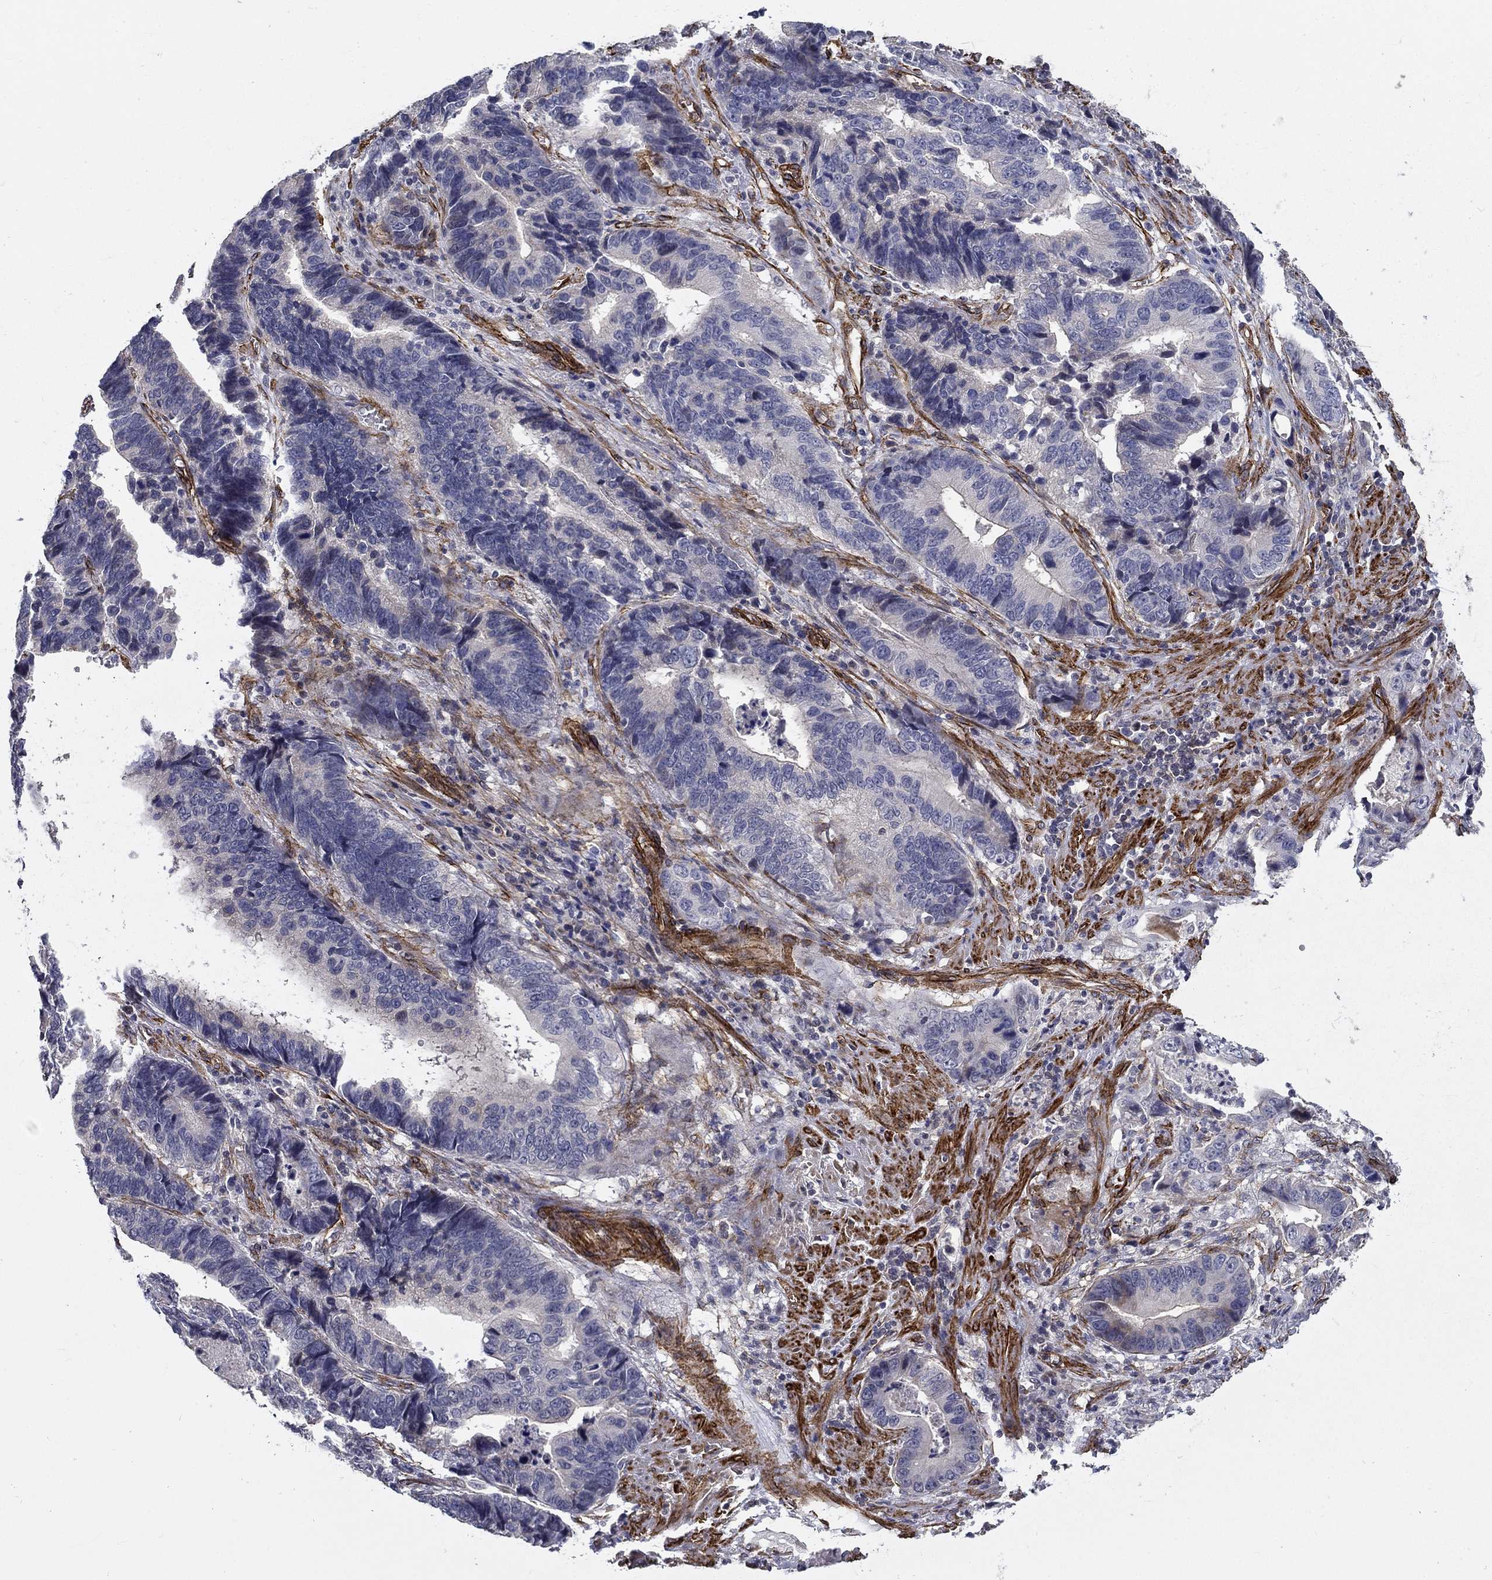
{"staining": {"intensity": "negative", "quantity": "none", "location": "none"}, "tissue": "stomach cancer", "cell_type": "Tumor cells", "image_type": "cancer", "snomed": [{"axis": "morphology", "description": "Adenocarcinoma, NOS"}, {"axis": "topography", "description": "Stomach"}], "caption": "High power microscopy image of an immunohistochemistry (IHC) micrograph of stomach adenocarcinoma, revealing no significant staining in tumor cells.", "gene": "SYNC", "patient": {"sex": "male", "age": 84}}